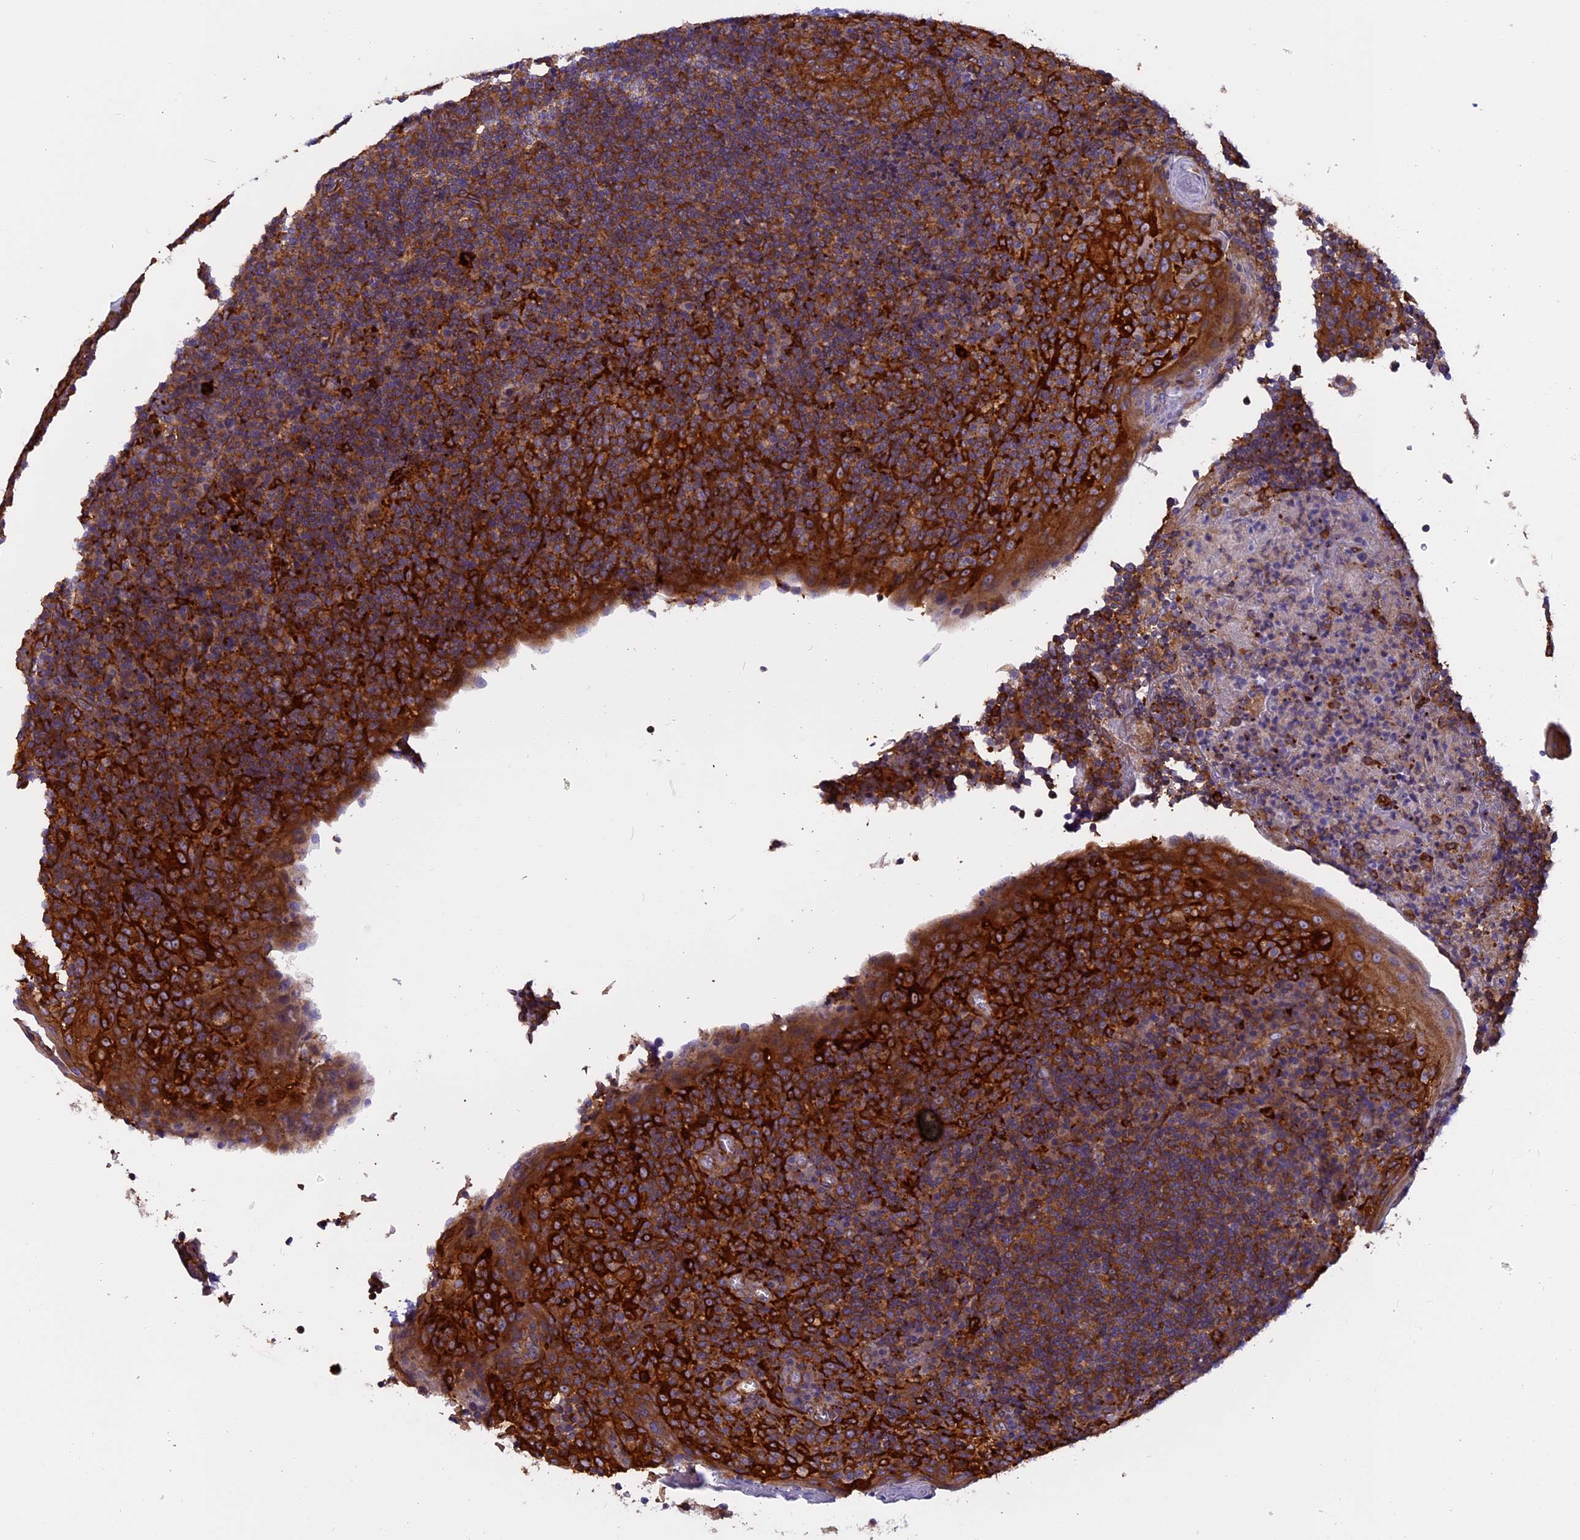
{"staining": {"intensity": "strong", "quantity": ">75%", "location": "cytoplasmic/membranous"}, "tissue": "tonsil", "cell_type": "Germinal center cells", "image_type": "normal", "snomed": [{"axis": "morphology", "description": "Normal tissue, NOS"}, {"axis": "topography", "description": "Tonsil"}], "caption": "Immunohistochemical staining of normal human tonsil reveals high levels of strong cytoplasmic/membranous positivity in approximately >75% of germinal center cells.", "gene": "EHBP1L1", "patient": {"sex": "male", "age": 17}}